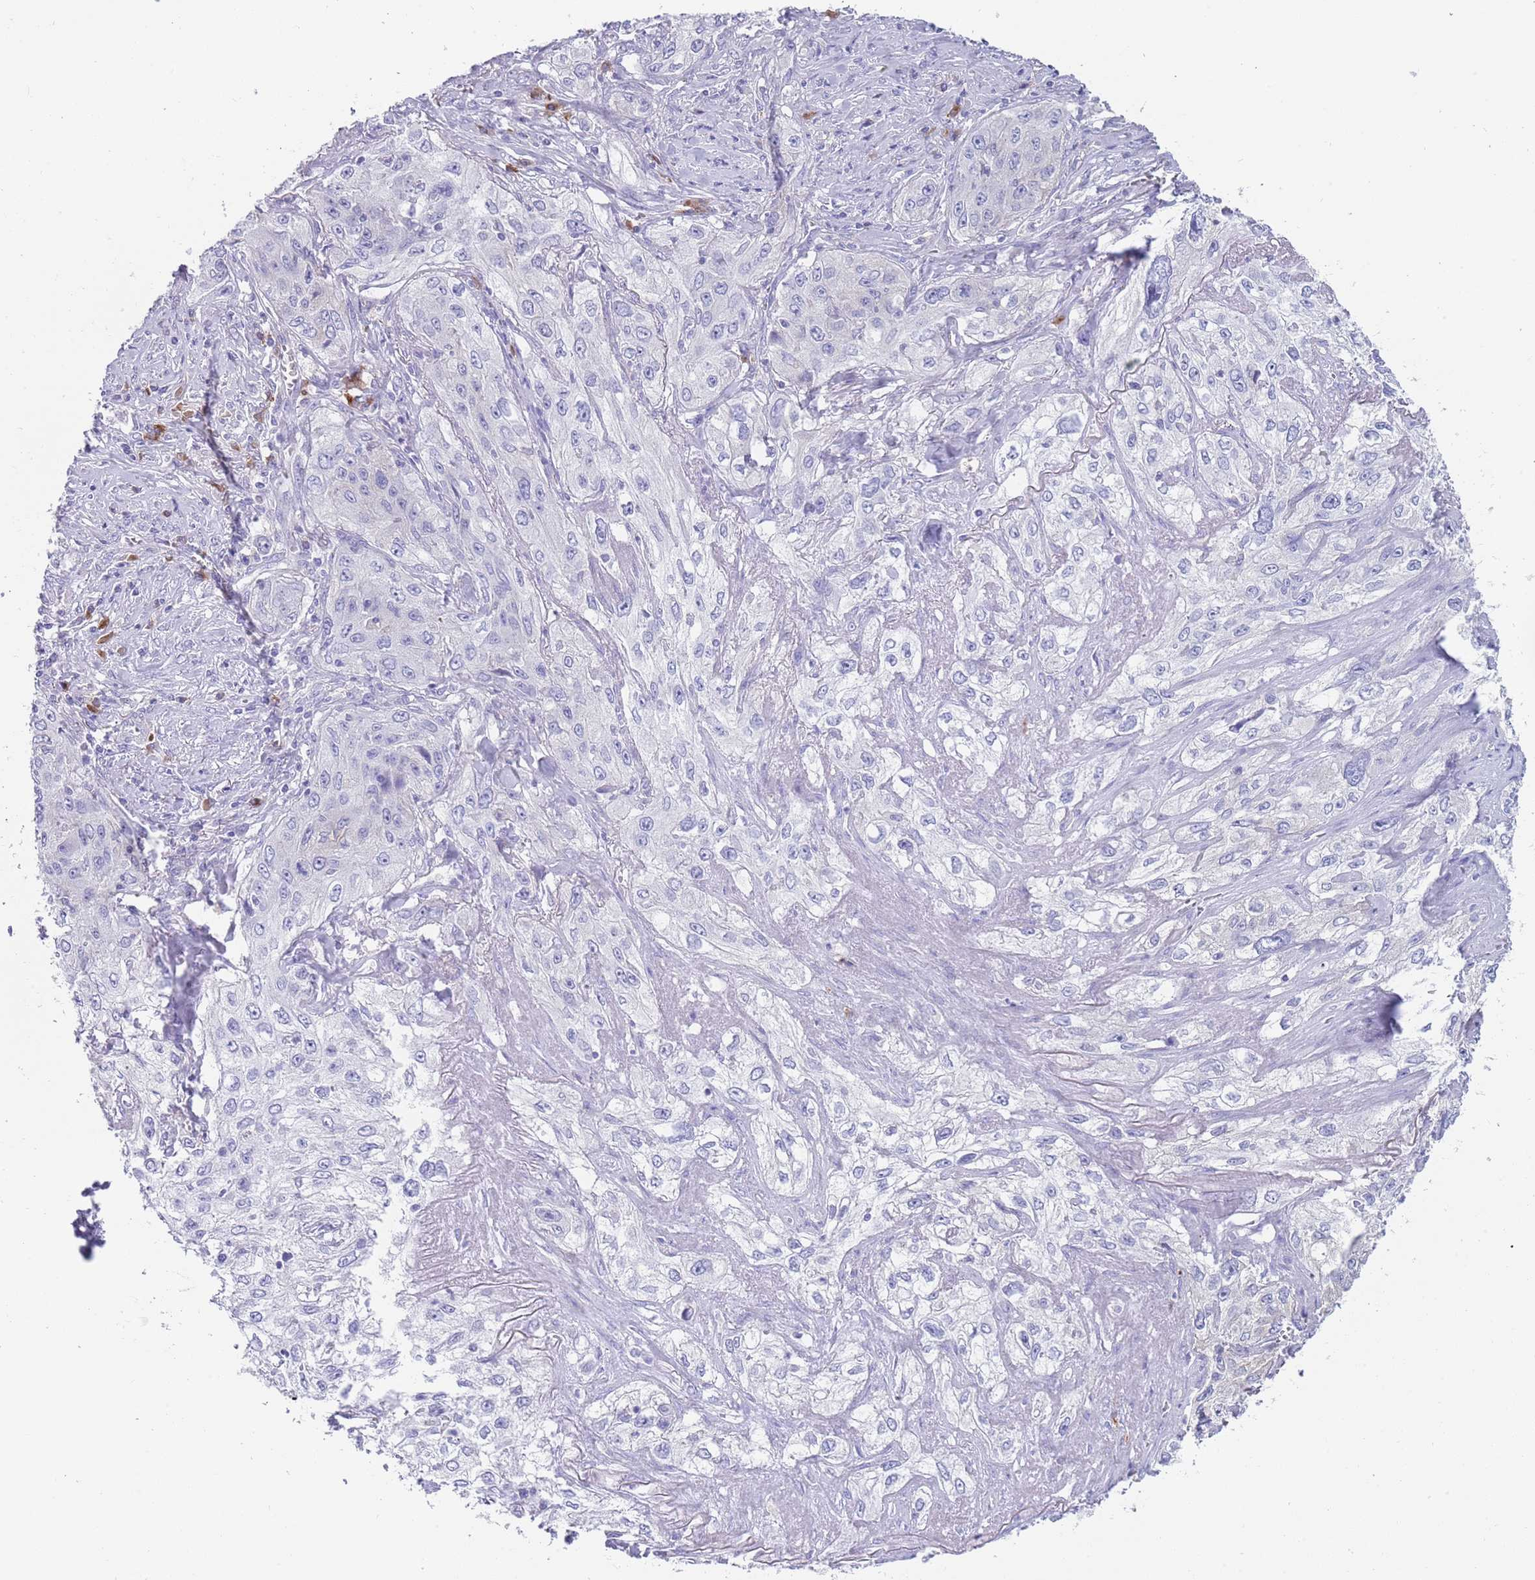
{"staining": {"intensity": "negative", "quantity": "none", "location": "none"}, "tissue": "lung cancer", "cell_type": "Tumor cells", "image_type": "cancer", "snomed": [{"axis": "morphology", "description": "Squamous cell carcinoma, NOS"}, {"axis": "topography", "description": "Lung"}], "caption": "Immunohistochemistry (IHC) of human lung squamous cell carcinoma displays no positivity in tumor cells.", "gene": "TYW1", "patient": {"sex": "female", "age": 69}}